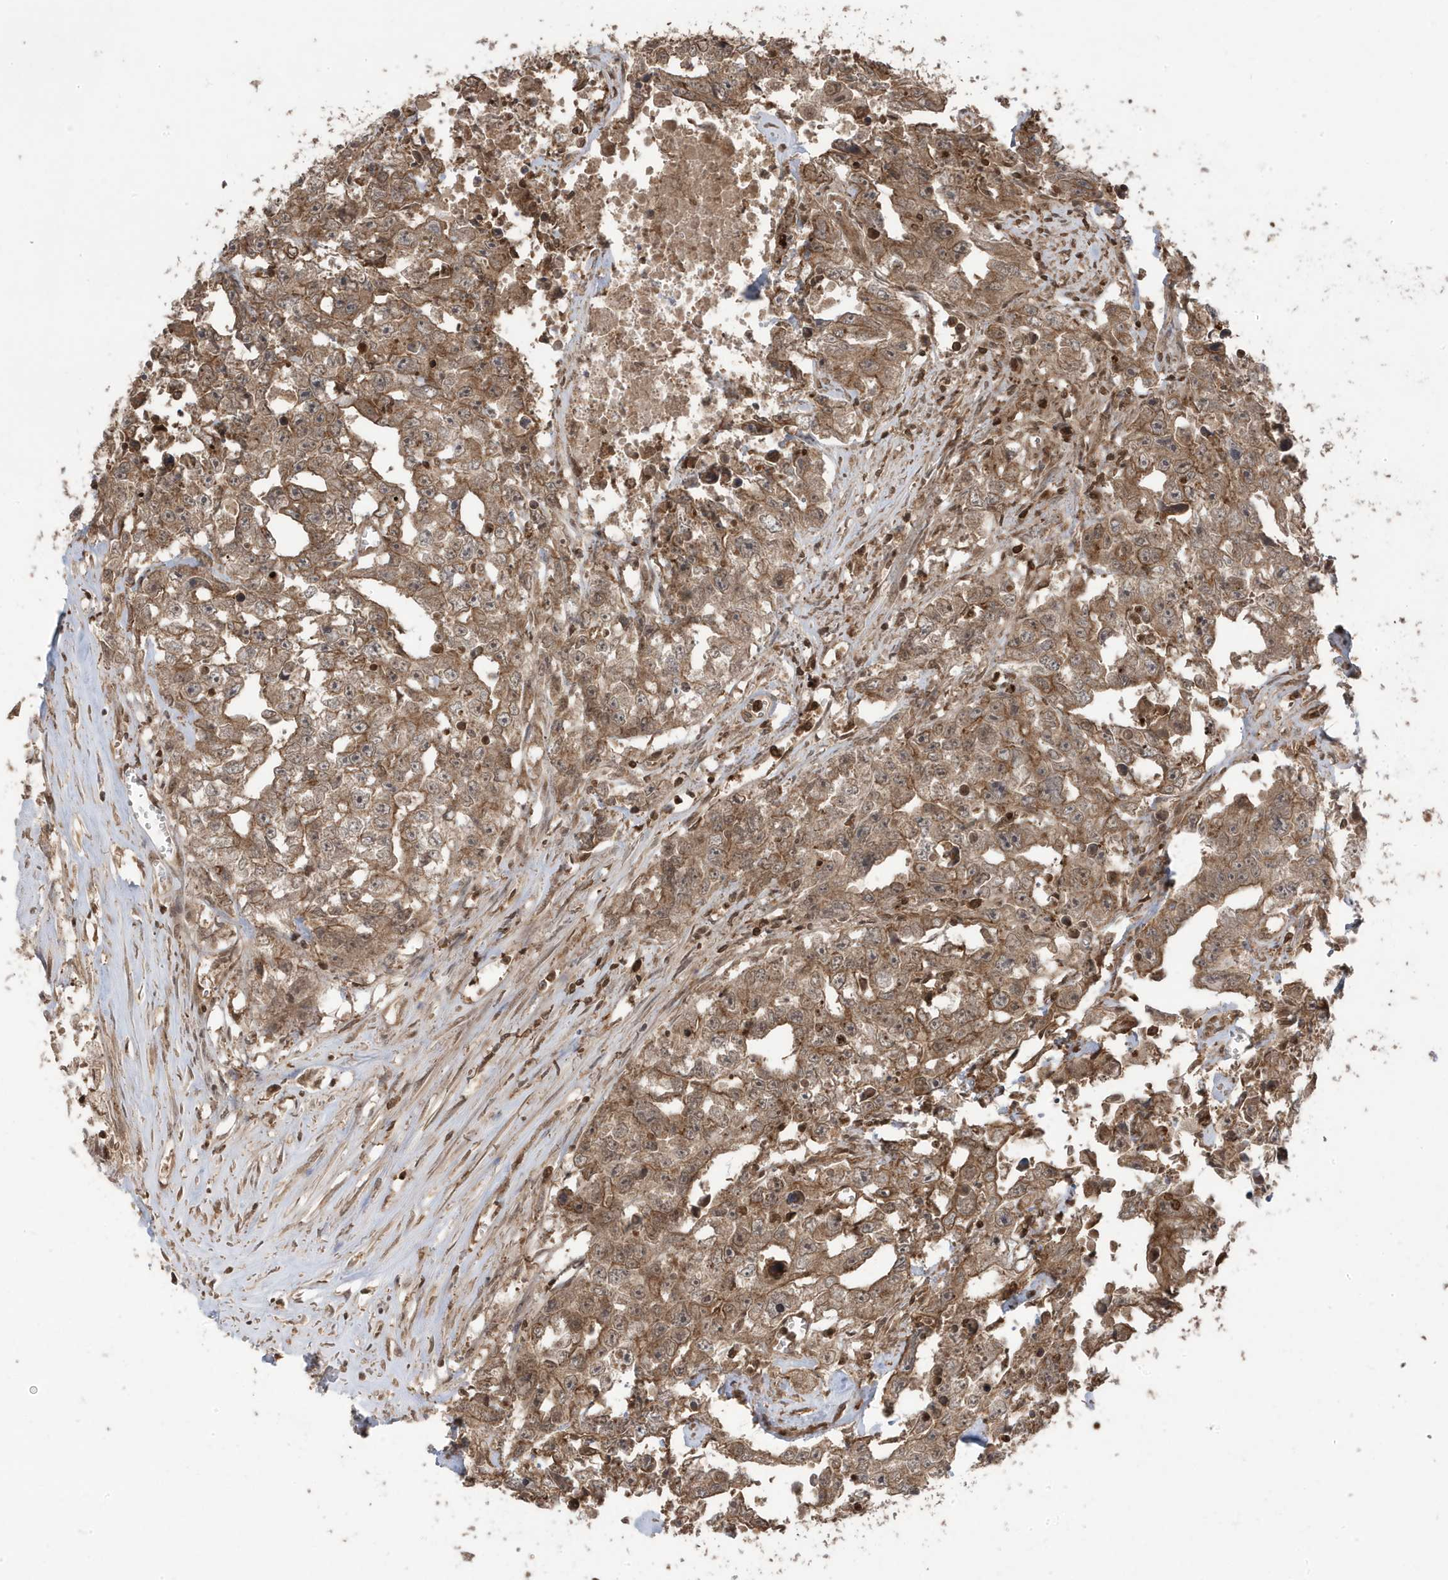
{"staining": {"intensity": "moderate", "quantity": ">75%", "location": "cytoplasmic/membranous"}, "tissue": "testis cancer", "cell_type": "Tumor cells", "image_type": "cancer", "snomed": [{"axis": "morphology", "description": "Seminoma, NOS"}, {"axis": "morphology", "description": "Carcinoma, Embryonal, NOS"}, {"axis": "topography", "description": "Testis"}], "caption": "Immunohistochemical staining of human embryonal carcinoma (testis) exhibits medium levels of moderate cytoplasmic/membranous staining in approximately >75% of tumor cells.", "gene": "ASAP1", "patient": {"sex": "male", "age": 43}}